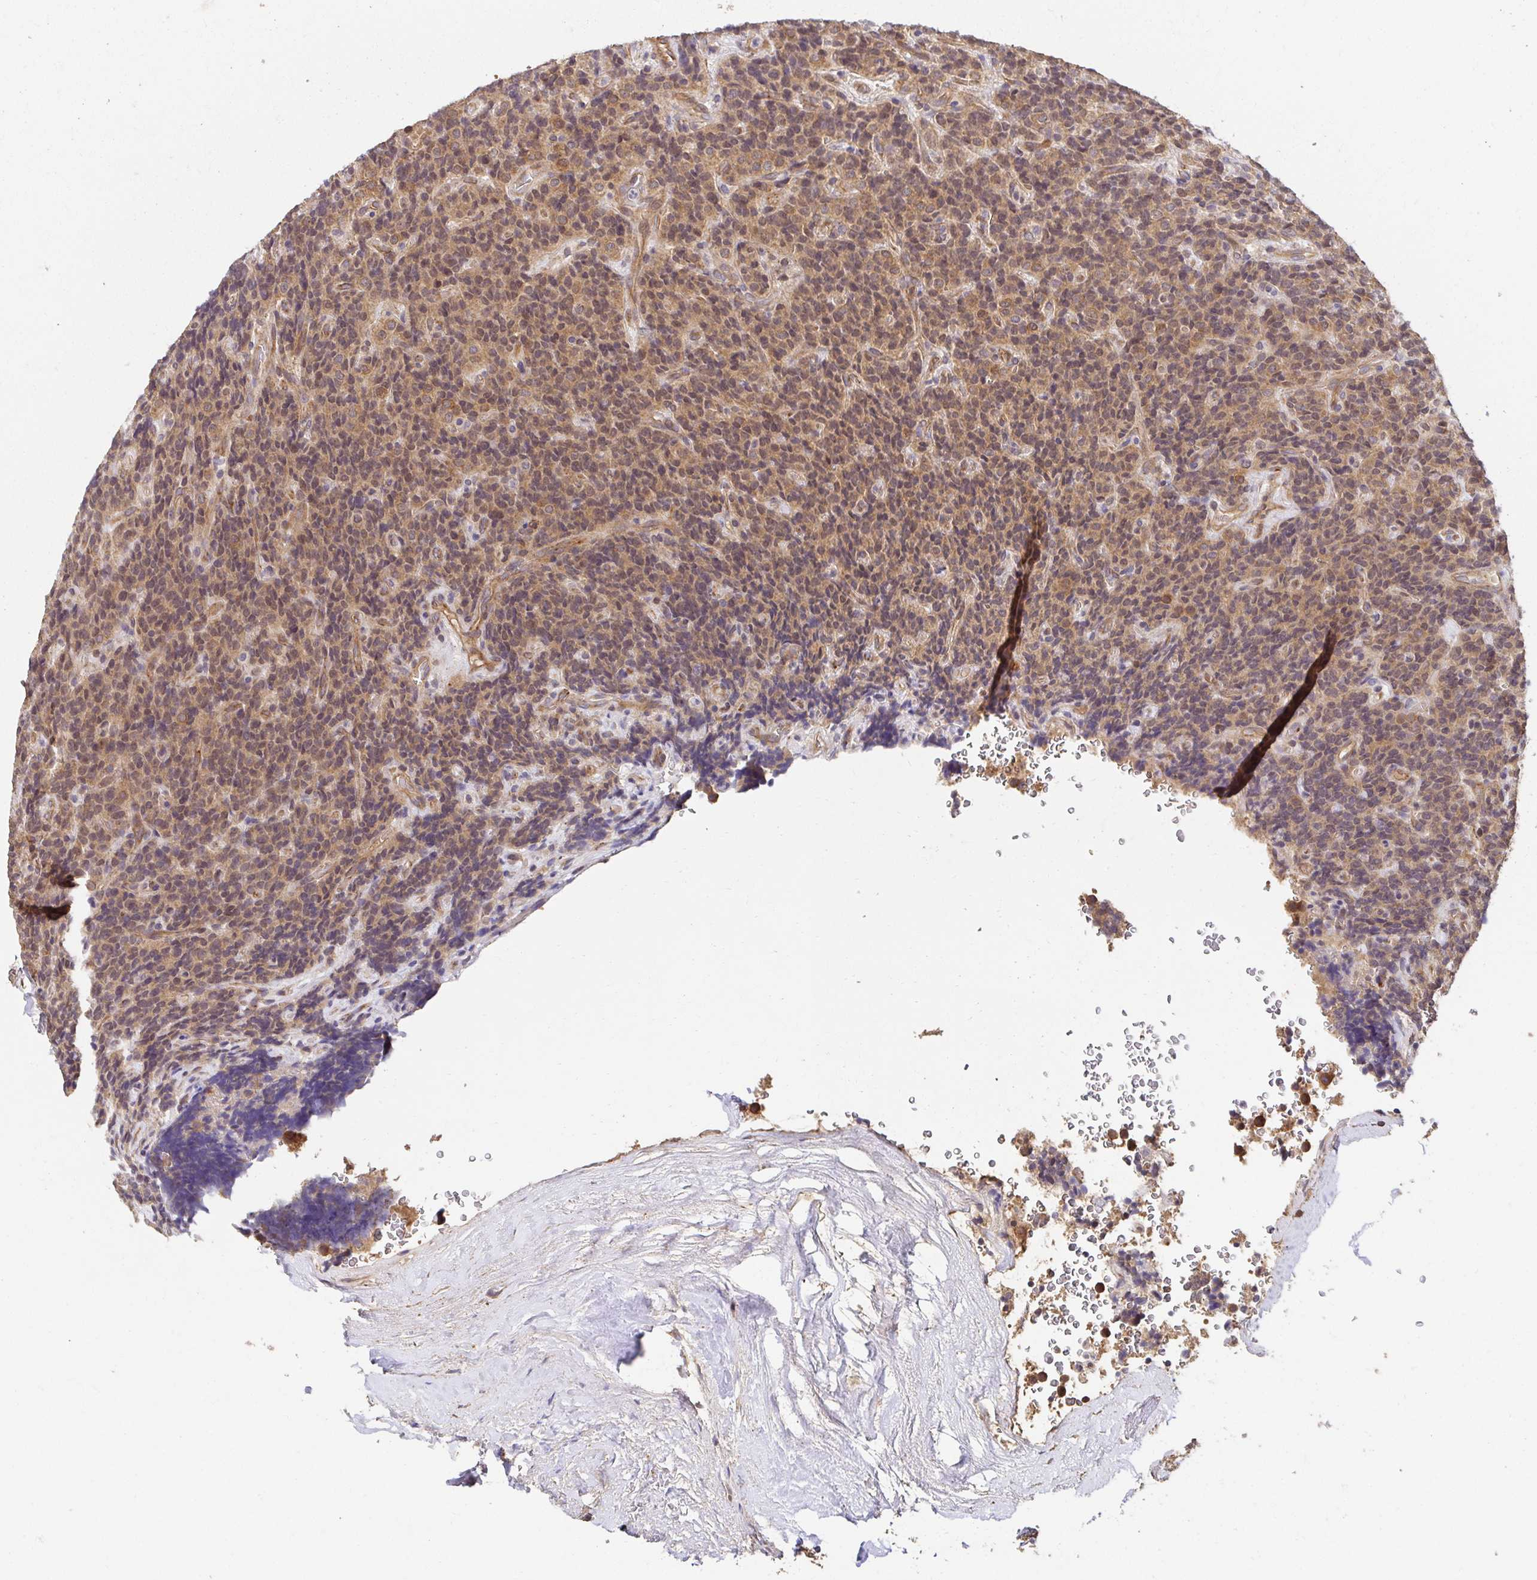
{"staining": {"intensity": "moderate", "quantity": ">75%", "location": "cytoplasmic/membranous,nuclear"}, "tissue": "carcinoid", "cell_type": "Tumor cells", "image_type": "cancer", "snomed": [{"axis": "morphology", "description": "Carcinoid, malignant, NOS"}, {"axis": "topography", "description": "Pancreas"}], "caption": "The photomicrograph demonstrates immunohistochemical staining of carcinoid (malignant). There is moderate cytoplasmic/membranous and nuclear positivity is seen in about >75% of tumor cells. (Brightfield microscopy of DAB IHC at high magnification).", "gene": "APBB1", "patient": {"sex": "male", "age": 36}}